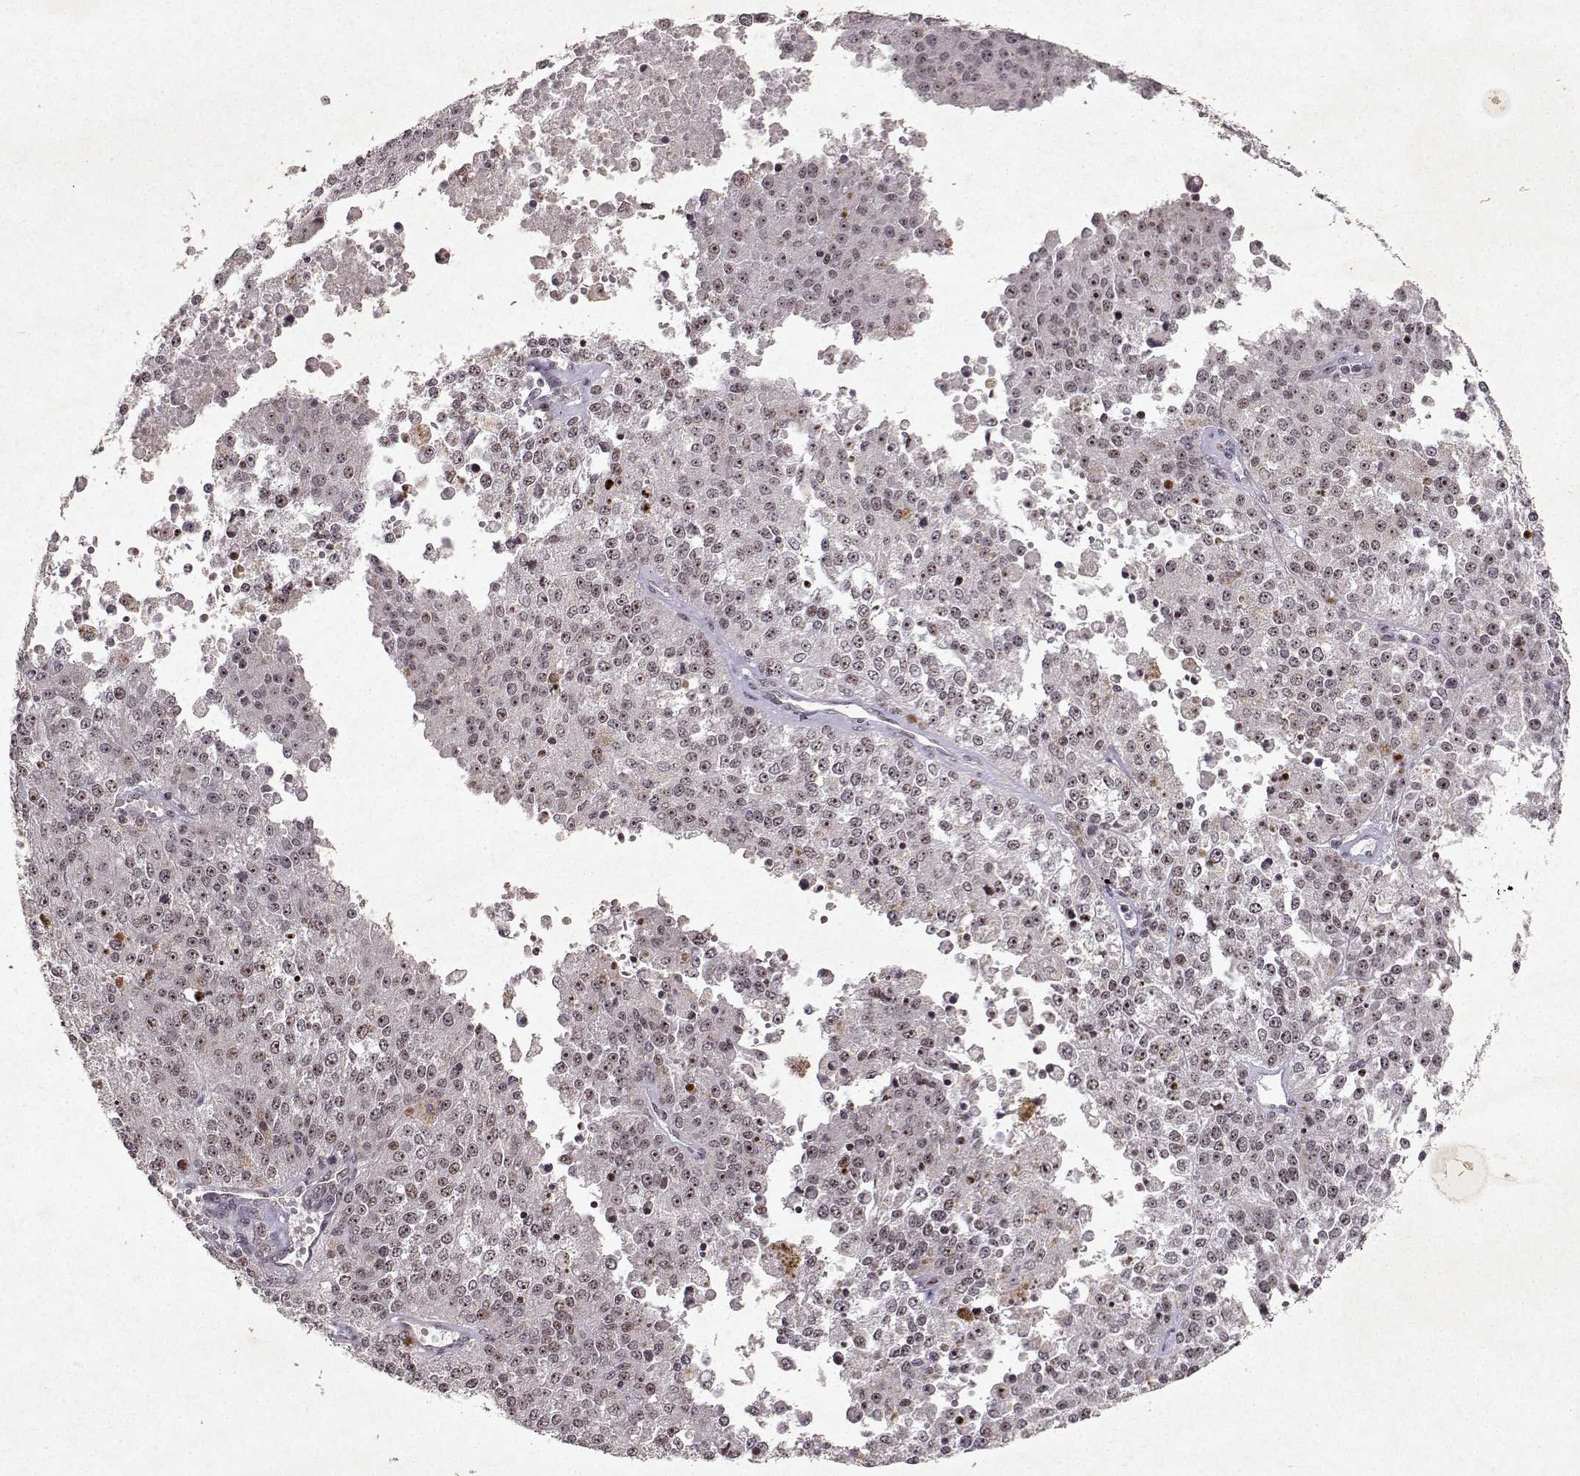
{"staining": {"intensity": "moderate", "quantity": "<25%", "location": "nuclear"}, "tissue": "melanoma", "cell_type": "Tumor cells", "image_type": "cancer", "snomed": [{"axis": "morphology", "description": "Malignant melanoma, Metastatic site"}, {"axis": "topography", "description": "Lymph node"}], "caption": "Approximately <25% of tumor cells in melanoma demonstrate moderate nuclear protein expression as visualized by brown immunohistochemical staining.", "gene": "DDX56", "patient": {"sex": "female", "age": 64}}